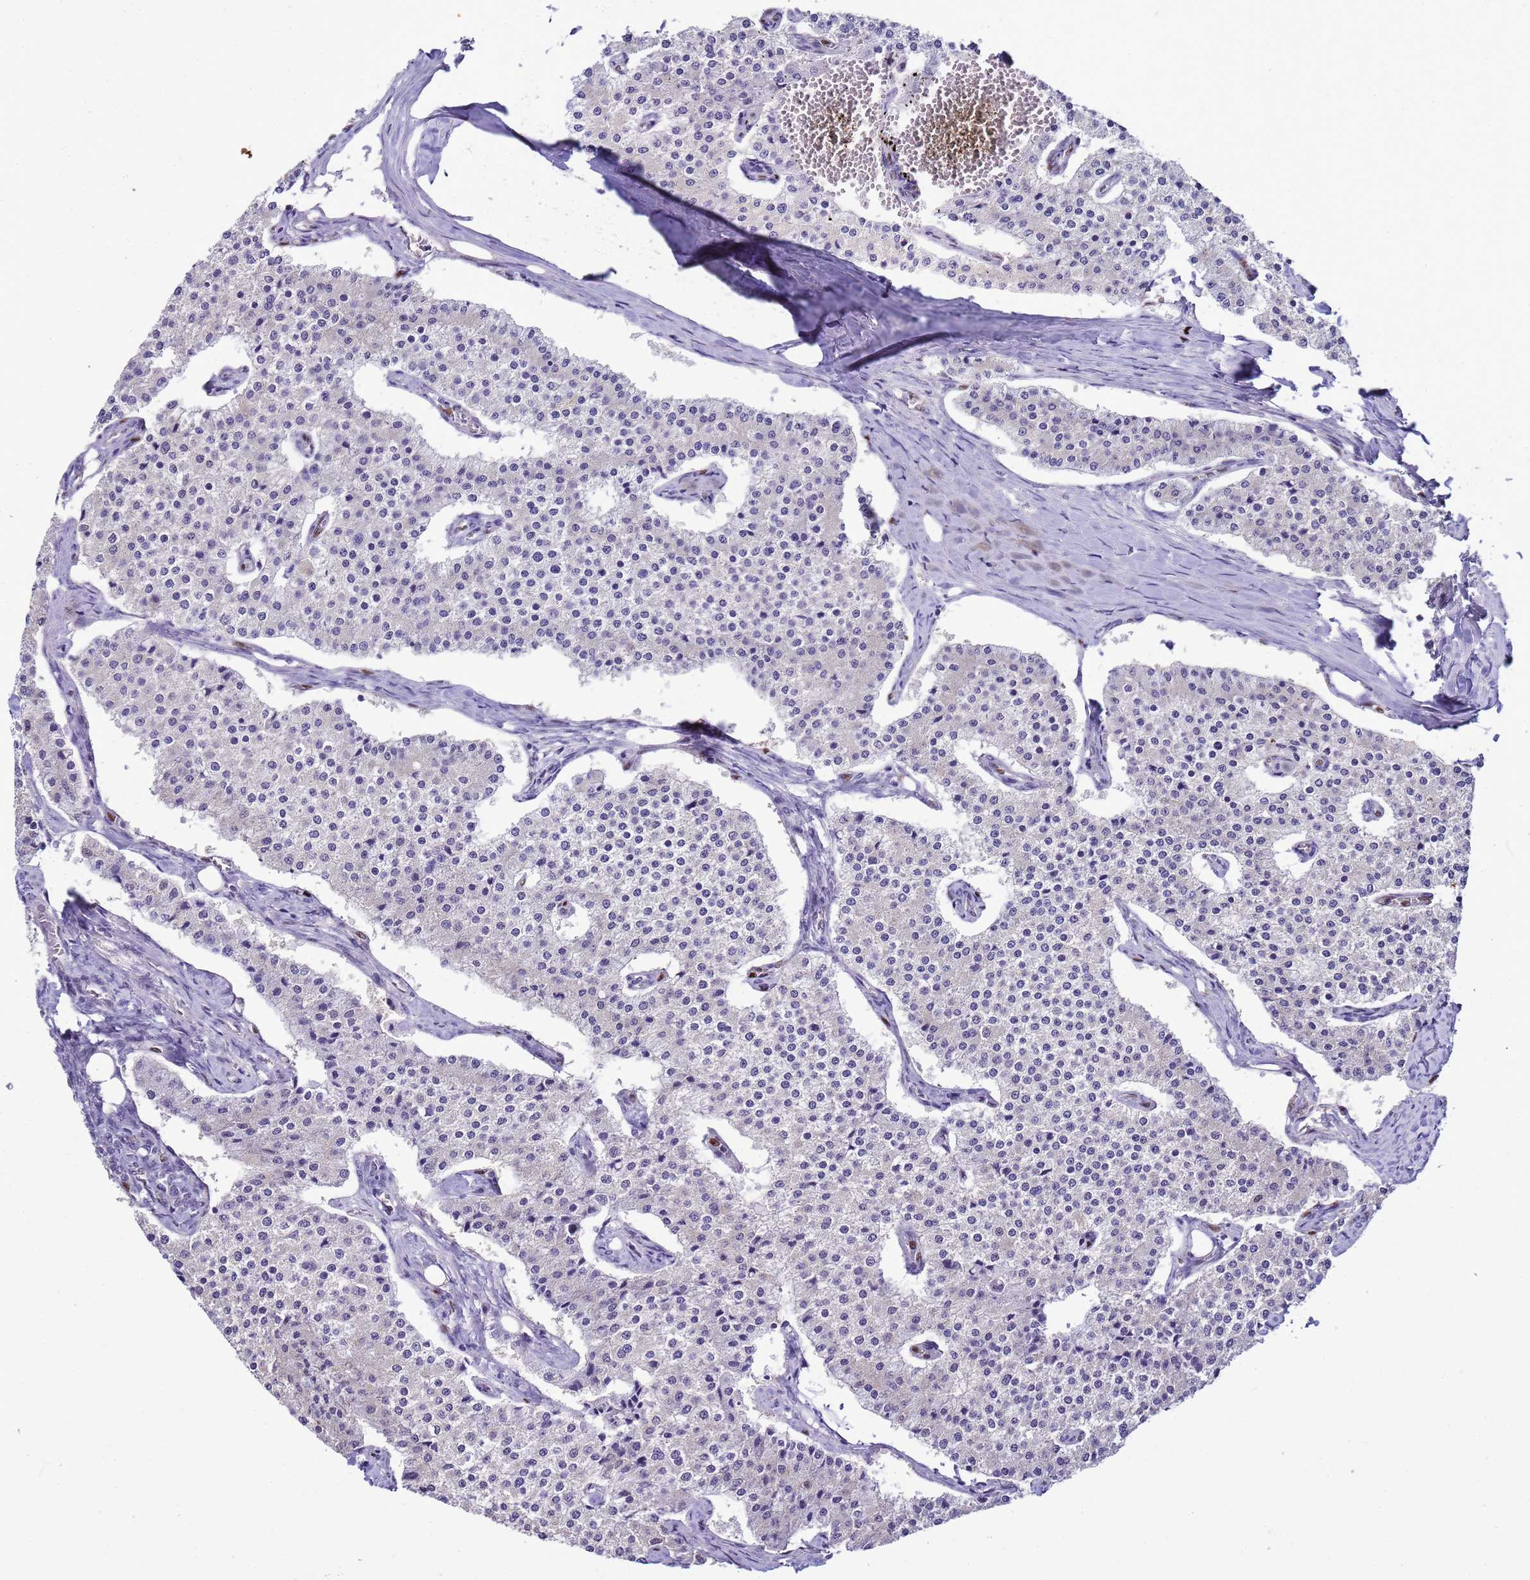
{"staining": {"intensity": "negative", "quantity": "none", "location": "none"}, "tissue": "carcinoid", "cell_type": "Tumor cells", "image_type": "cancer", "snomed": [{"axis": "morphology", "description": "Carcinoid, malignant, NOS"}, {"axis": "topography", "description": "Colon"}], "caption": "The micrograph reveals no significant positivity in tumor cells of malignant carcinoid.", "gene": "DDI2", "patient": {"sex": "female", "age": 52}}